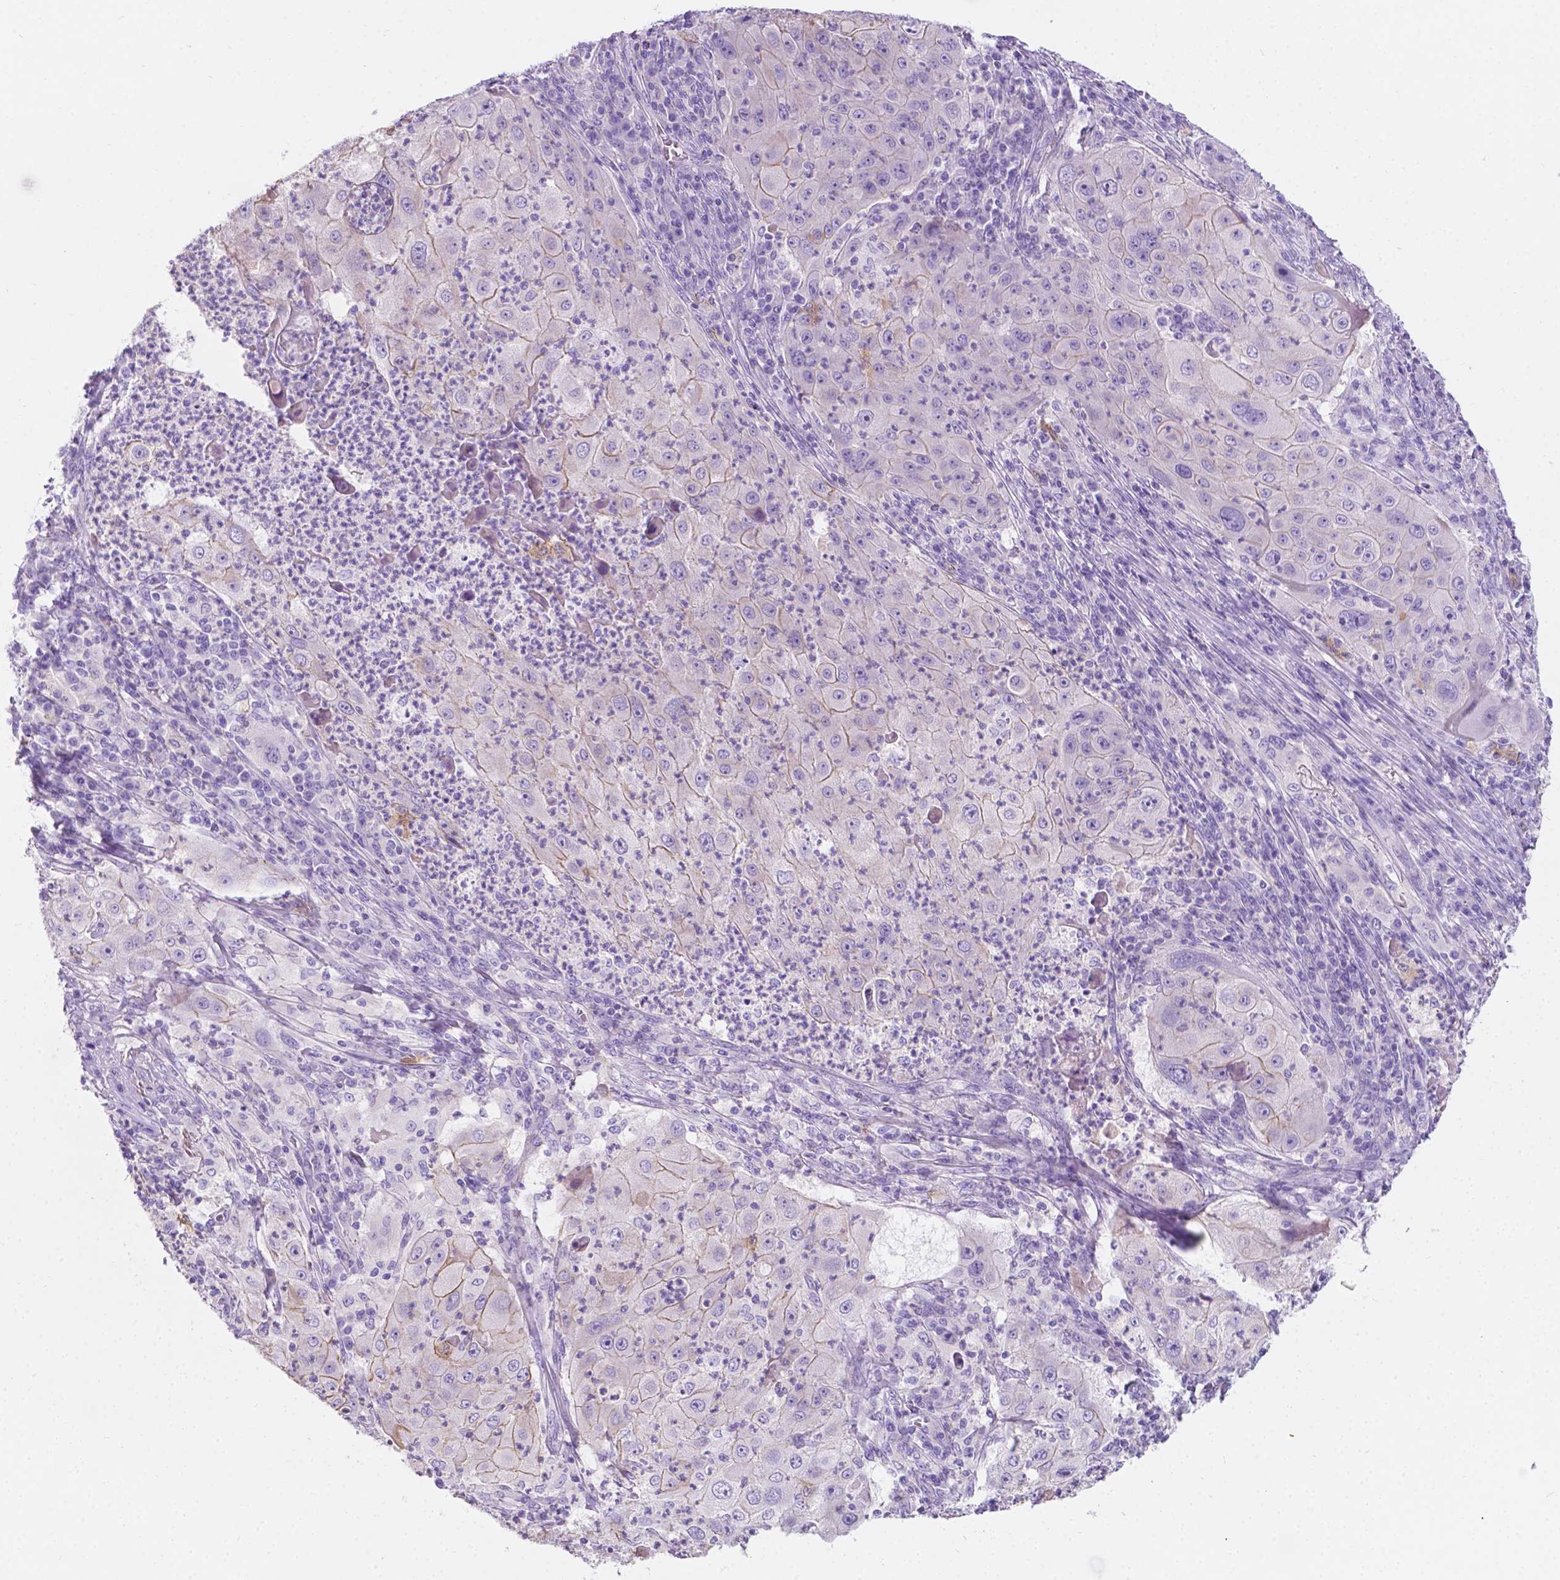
{"staining": {"intensity": "negative", "quantity": "none", "location": "none"}, "tissue": "lung cancer", "cell_type": "Tumor cells", "image_type": "cancer", "snomed": [{"axis": "morphology", "description": "Squamous cell carcinoma, NOS"}, {"axis": "topography", "description": "Lung"}], "caption": "This is an immunohistochemistry image of human lung squamous cell carcinoma. There is no staining in tumor cells.", "gene": "GNAO1", "patient": {"sex": "female", "age": 59}}